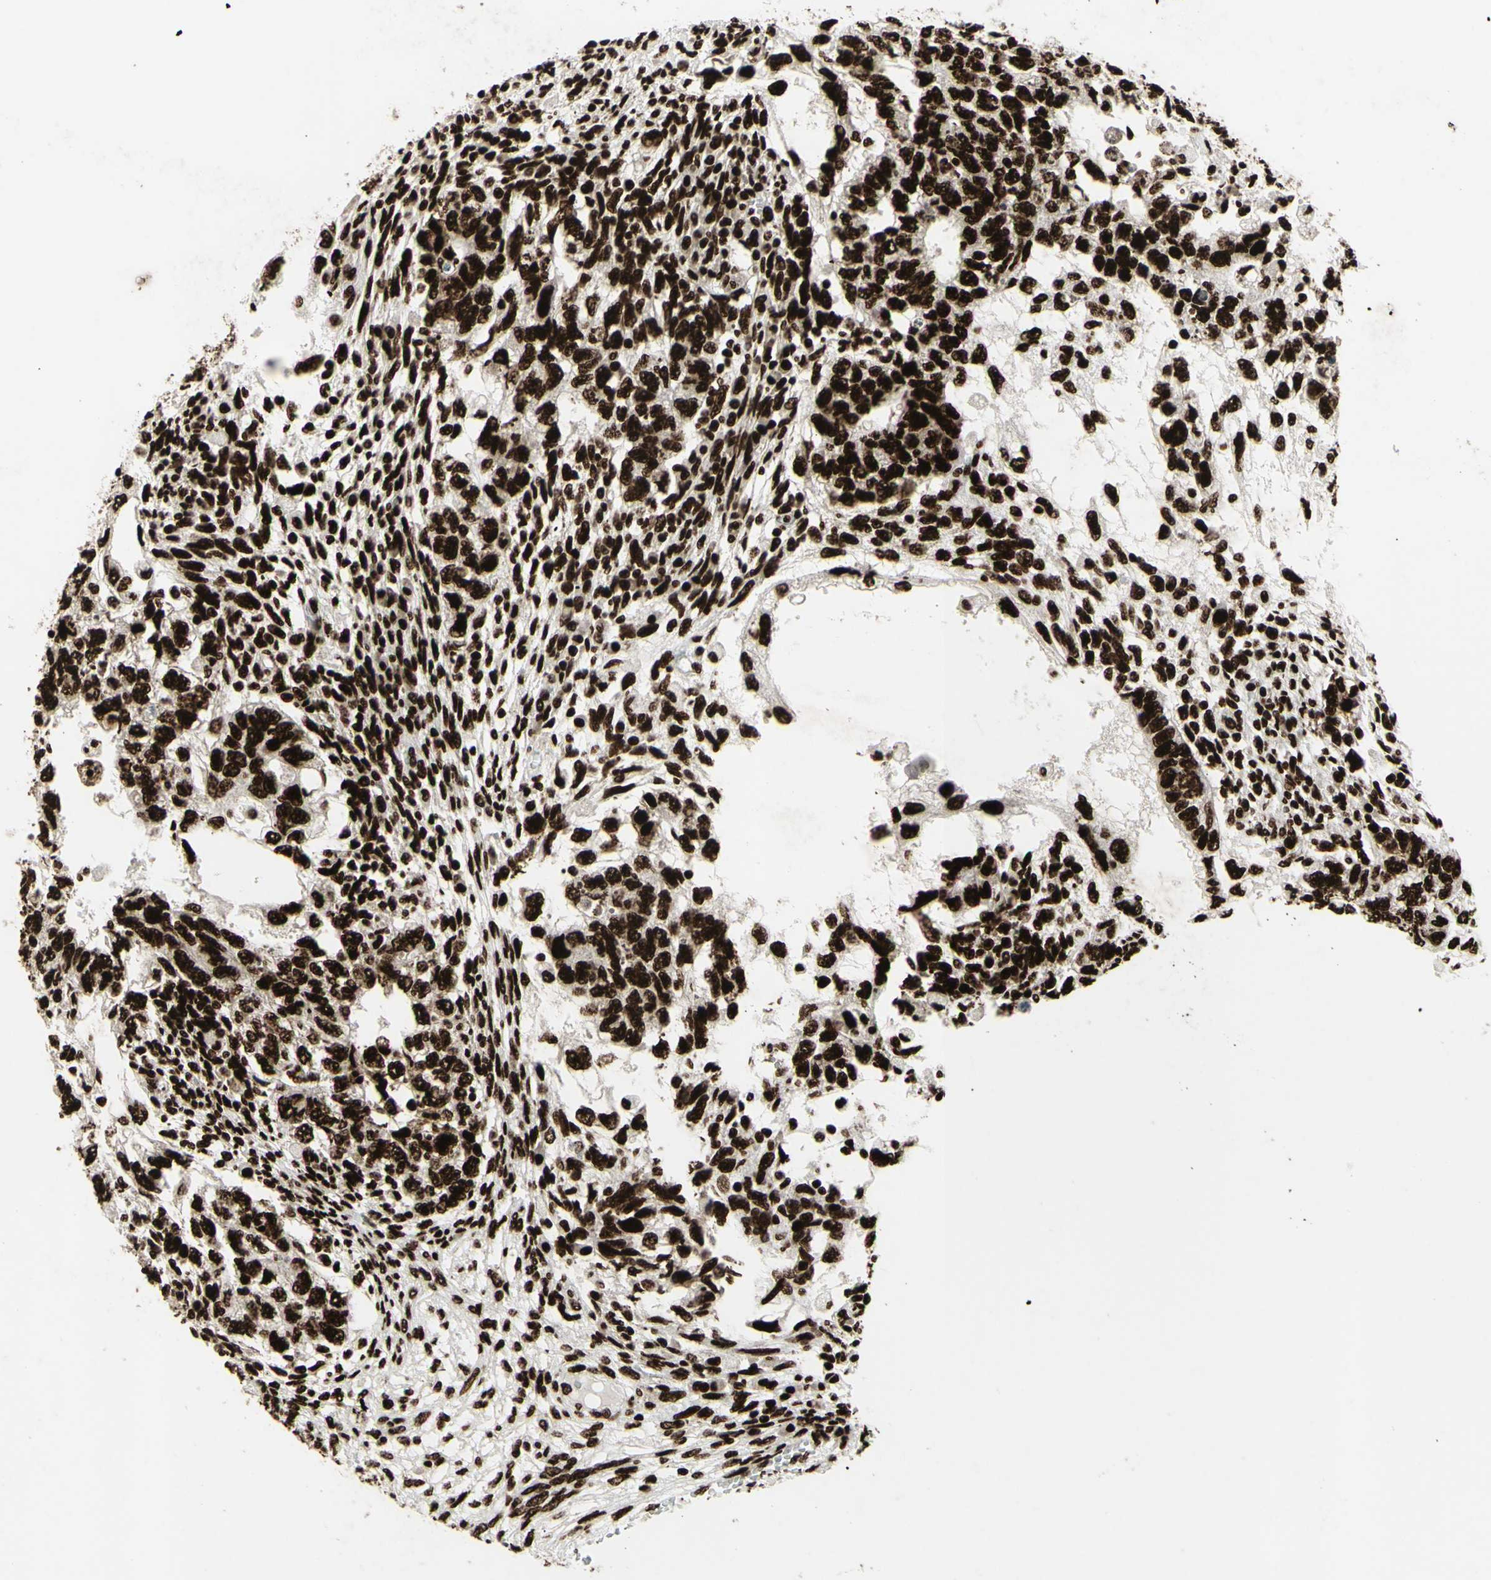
{"staining": {"intensity": "strong", "quantity": ">75%", "location": "nuclear"}, "tissue": "testis cancer", "cell_type": "Tumor cells", "image_type": "cancer", "snomed": [{"axis": "morphology", "description": "Normal tissue, NOS"}, {"axis": "morphology", "description": "Carcinoma, Embryonal, NOS"}, {"axis": "topography", "description": "Testis"}], "caption": "An image of embryonal carcinoma (testis) stained for a protein reveals strong nuclear brown staining in tumor cells. The protein is shown in brown color, while the nuclei are stained blue.", "gene": "U2AF2", "patient": {"sex": "male", "age": 36}}